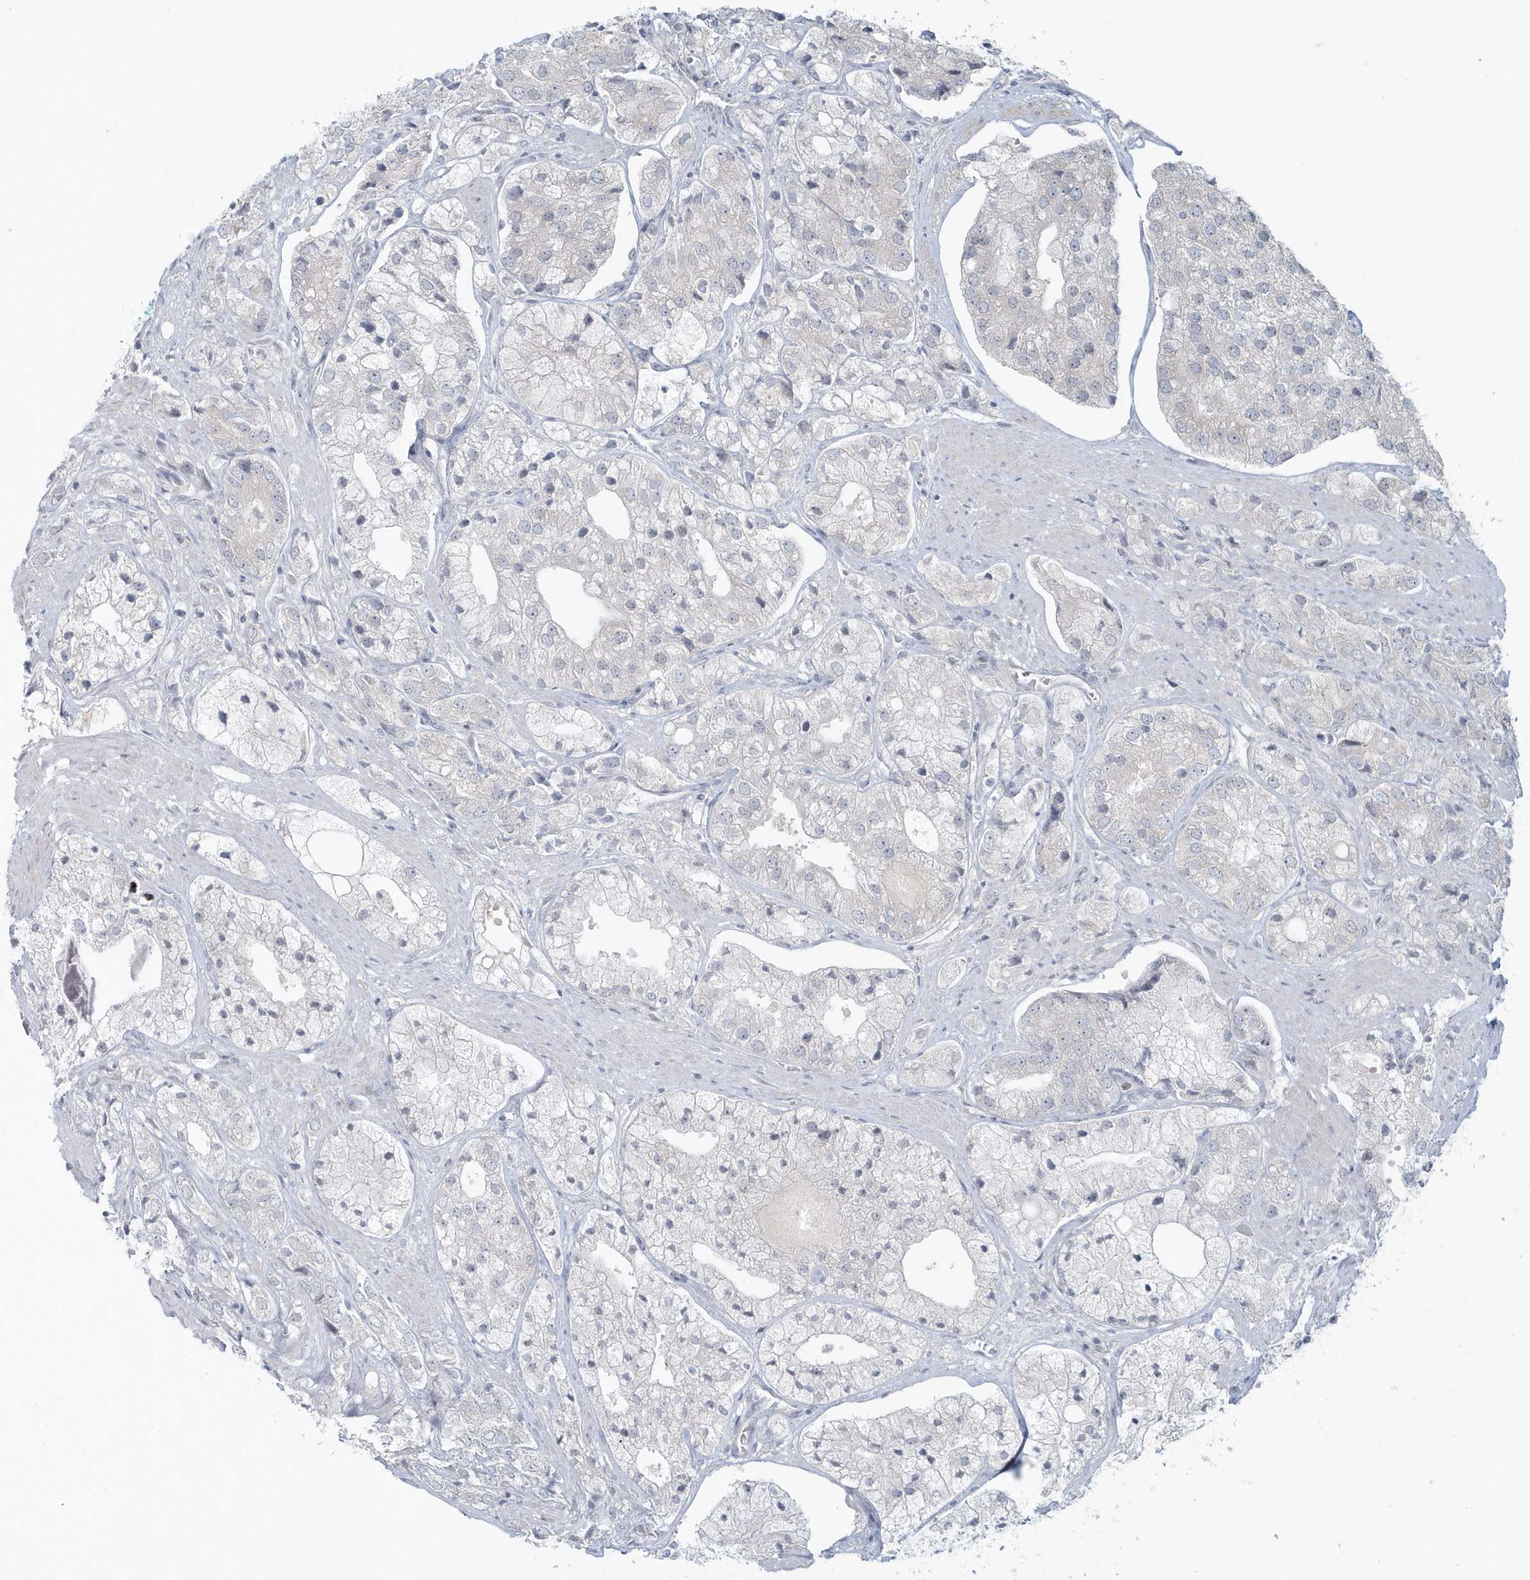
{"staining": {"intensity": "negative", "quantity": "none", "location": "none"}, "tissue": "prostate cancer", "cell_type": "Tumor cells", "image_type": "cancer", "snomed": [{"axis": "morphology", "description": "Adenocarcinoma, High grade"}, {"axis": "topography", "description": "Prostate"}], "caption": "Immunohistochemical staining of human high-grade adenocarcinoma (prostate) reveals no significant positivity in tumor cells. (Immunohistochemistry, brightfield microscopy, high magnification).", "gene": "BLTP3A", "patient": {"sex": "male", "age": 50}}